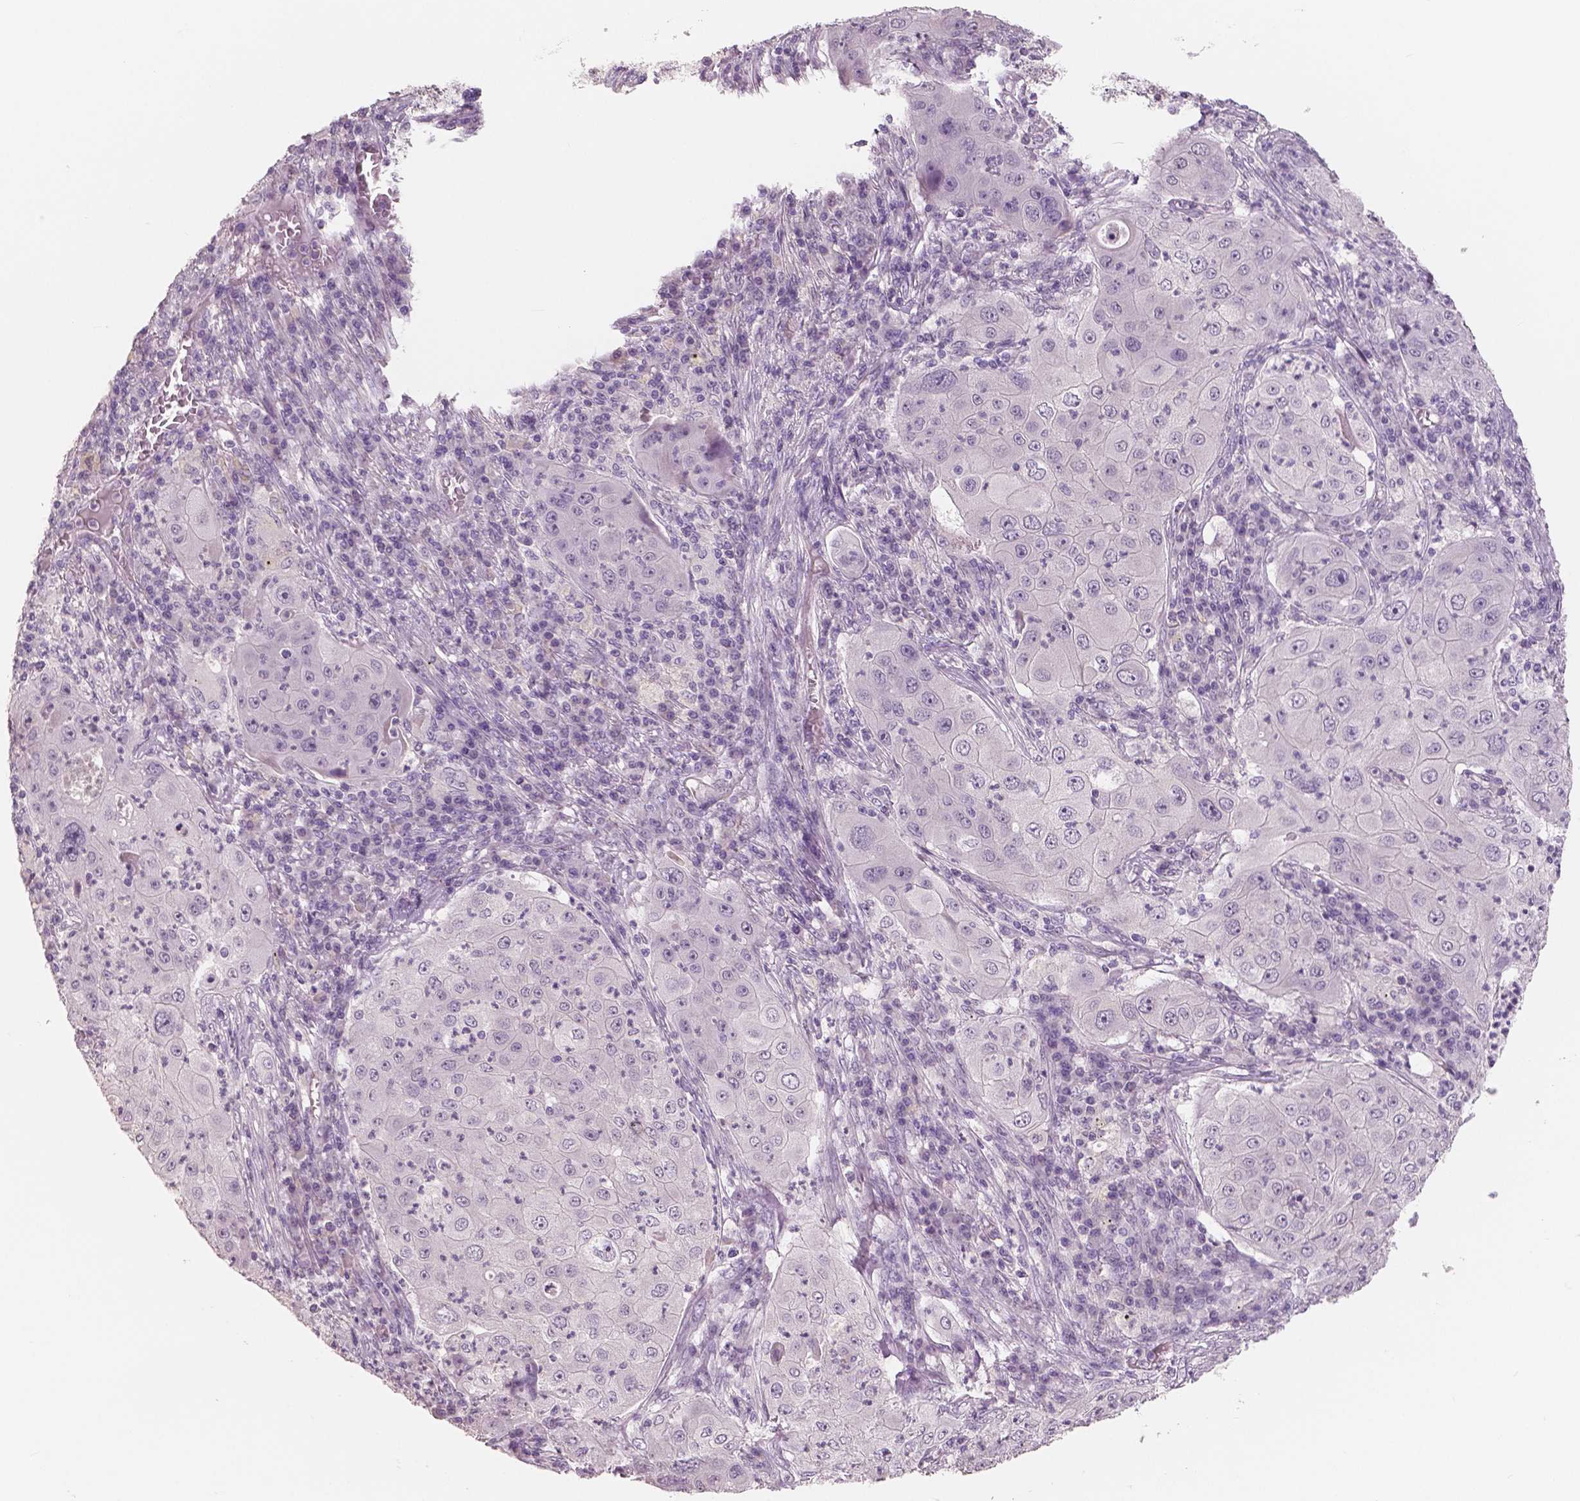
{"staining": {"intensity": "negative", "quantity": "none", "location": "none"}, "tissue": "lung cancer", "cell_type": "Tumor cells", "image_type": "cancer", "snomed": [{"axis": "morphology", "description": "Squamous cell carcinoma, NOS"}, {"axis": "topography", "description": "Lung"}], "caption": "The photomicrograph reveals no significant positivity in tumor cells of lung cancer.", "gene": "NECAB1", "patient": {"sex": "female", "age": 59}}